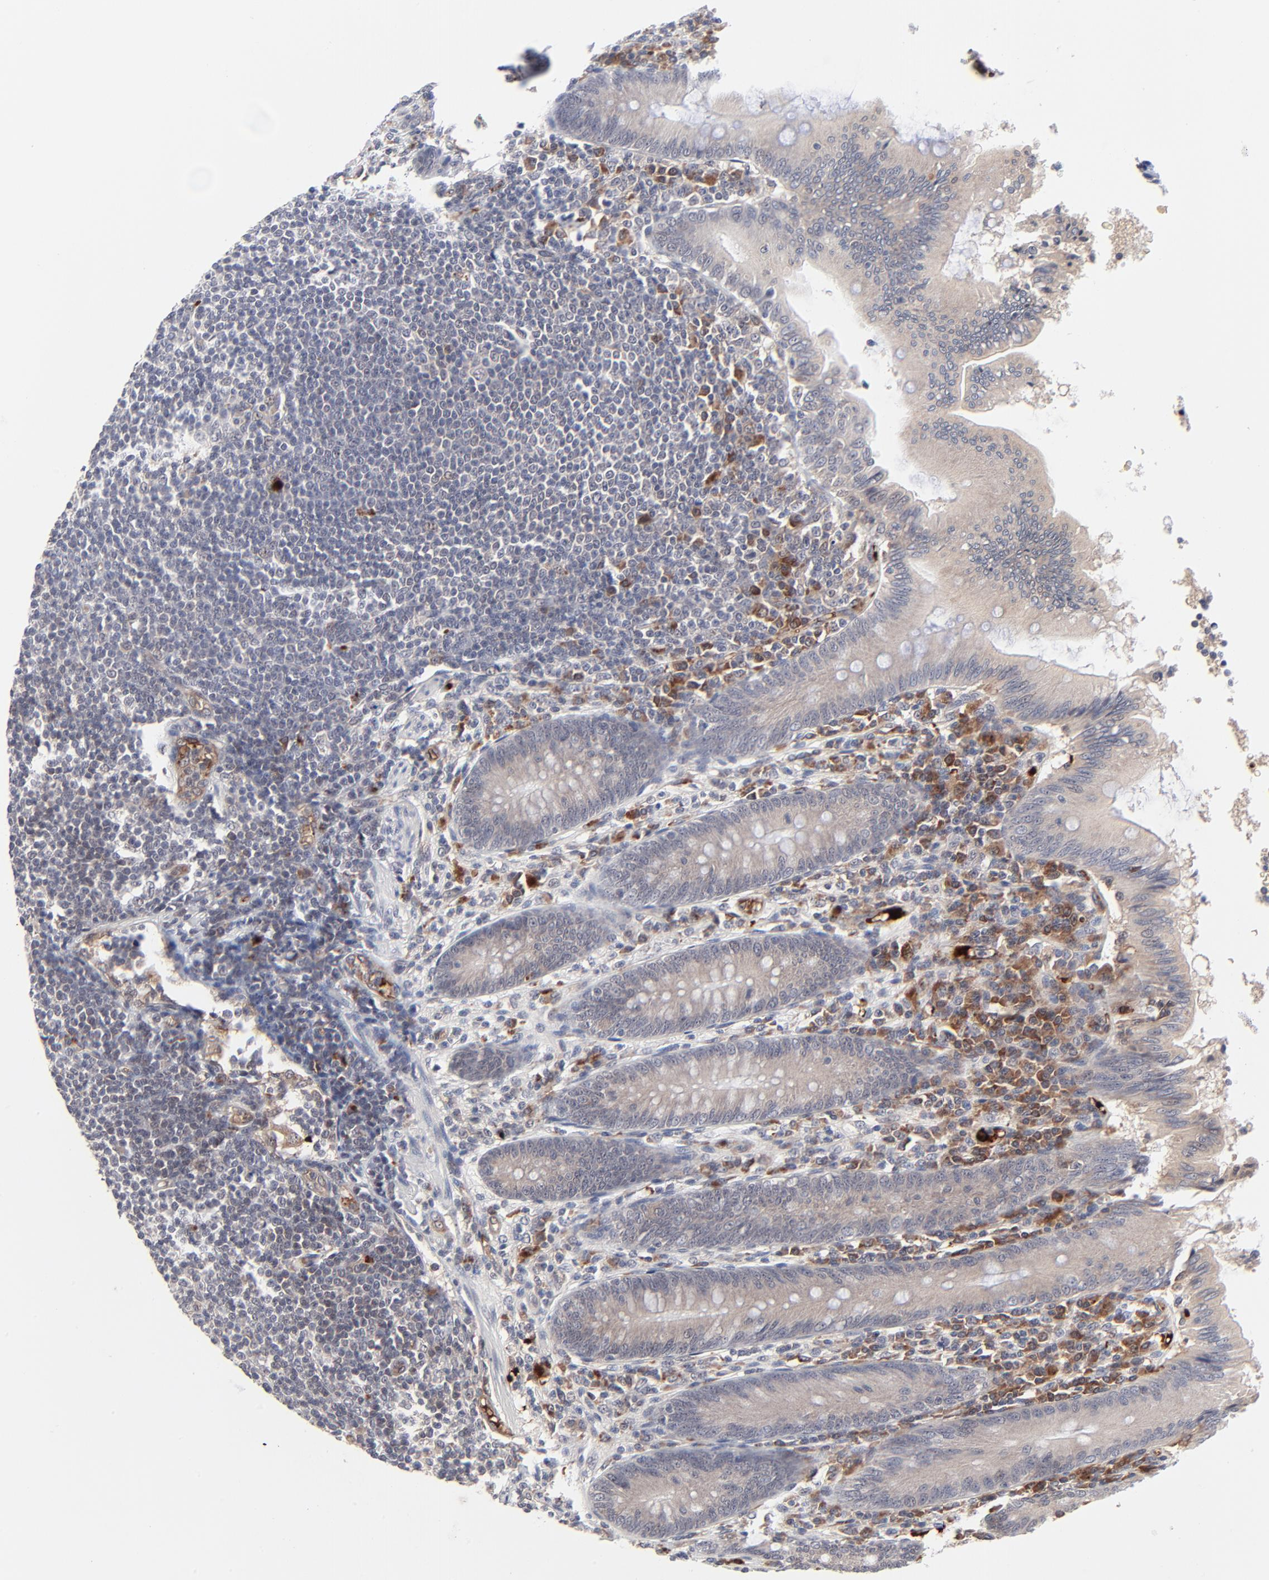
{"staining": {"intensity": "weak", "quantity": "25%-75%", "location": "cytoplasmic/membranous"}, "tissue": "appendix", "cell_type": "Glandular cells", "image_type": "normal", "snomed": [{"axis": "morphology", "description": "Normal tissue, NOS"}, {"axis": "morphology", "description": "Inflammation, NOS"}, {"axis": "topography", "description": "Appendix"}], "caption": "Weak cytoplasmic/membranous expression is appreciated in approximately 25%-75% of glandular cells in normal appendix. The staining is performed using DAB brown chromogen to label protein expression. The nuclei are counter-stained blue using hematoxylin.", "gene": "CASP10", "patient": {"sex": "male", "age": 46}}